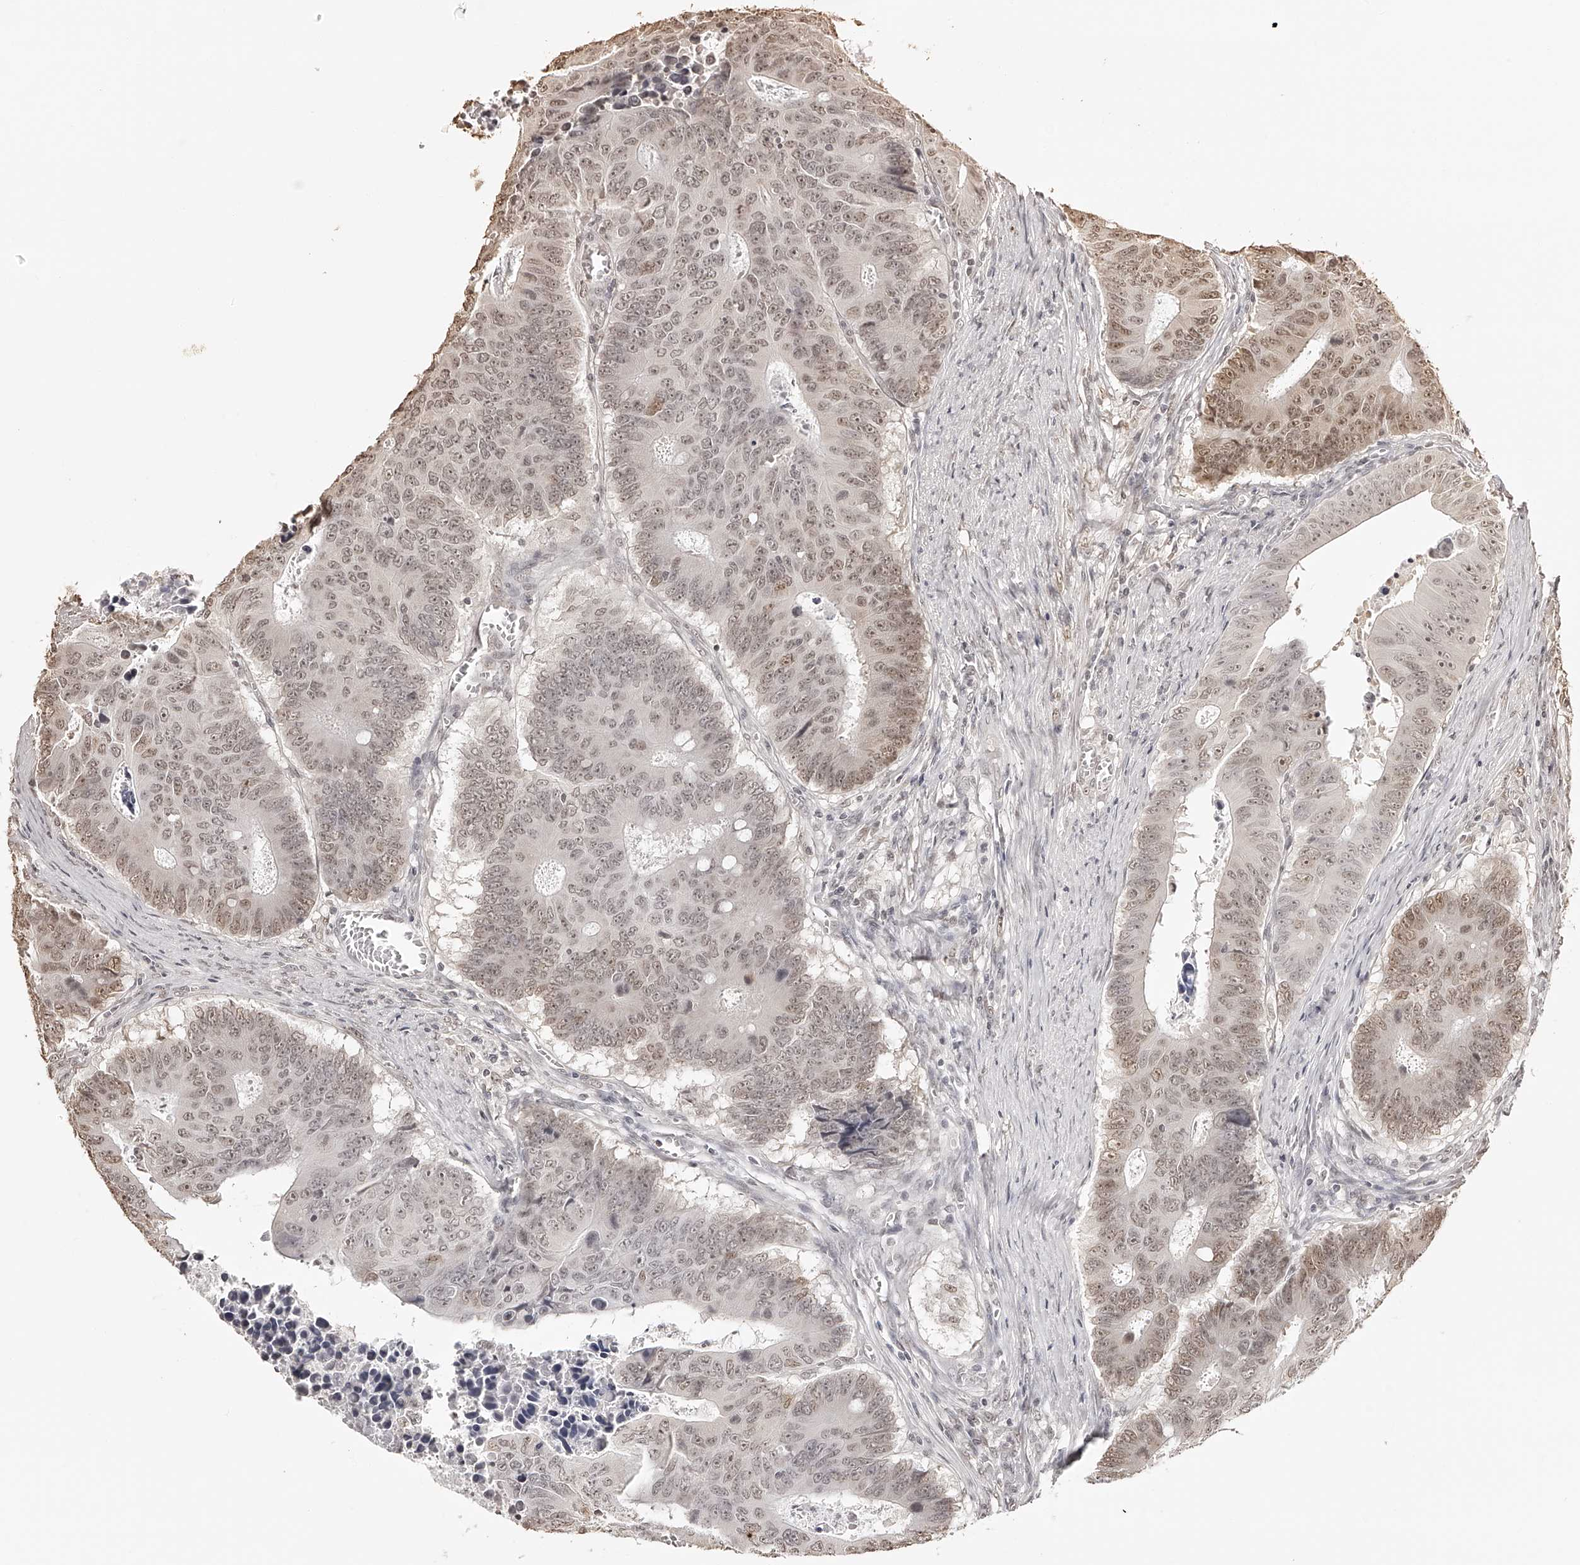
{"staining": {"intensity": "weak", "quantity": ">75%", "location": "nuclear"}, "tissue": "colorectal cancer", "cell_type": "Tumor cells", "image_type": "cancer", "snomed": [{"axis": "morphology", "description": "Adenocarcinoma, NOS"}, {"axis": "topography", "description": "Colon"}], "caption": "Protein expression analysis of colorectal cancer exhibits weak nuclear positivity in approximately >75% of tumor cells.", "gene": "ZNF503", "patient": {"sex": "male", "age": 87}}